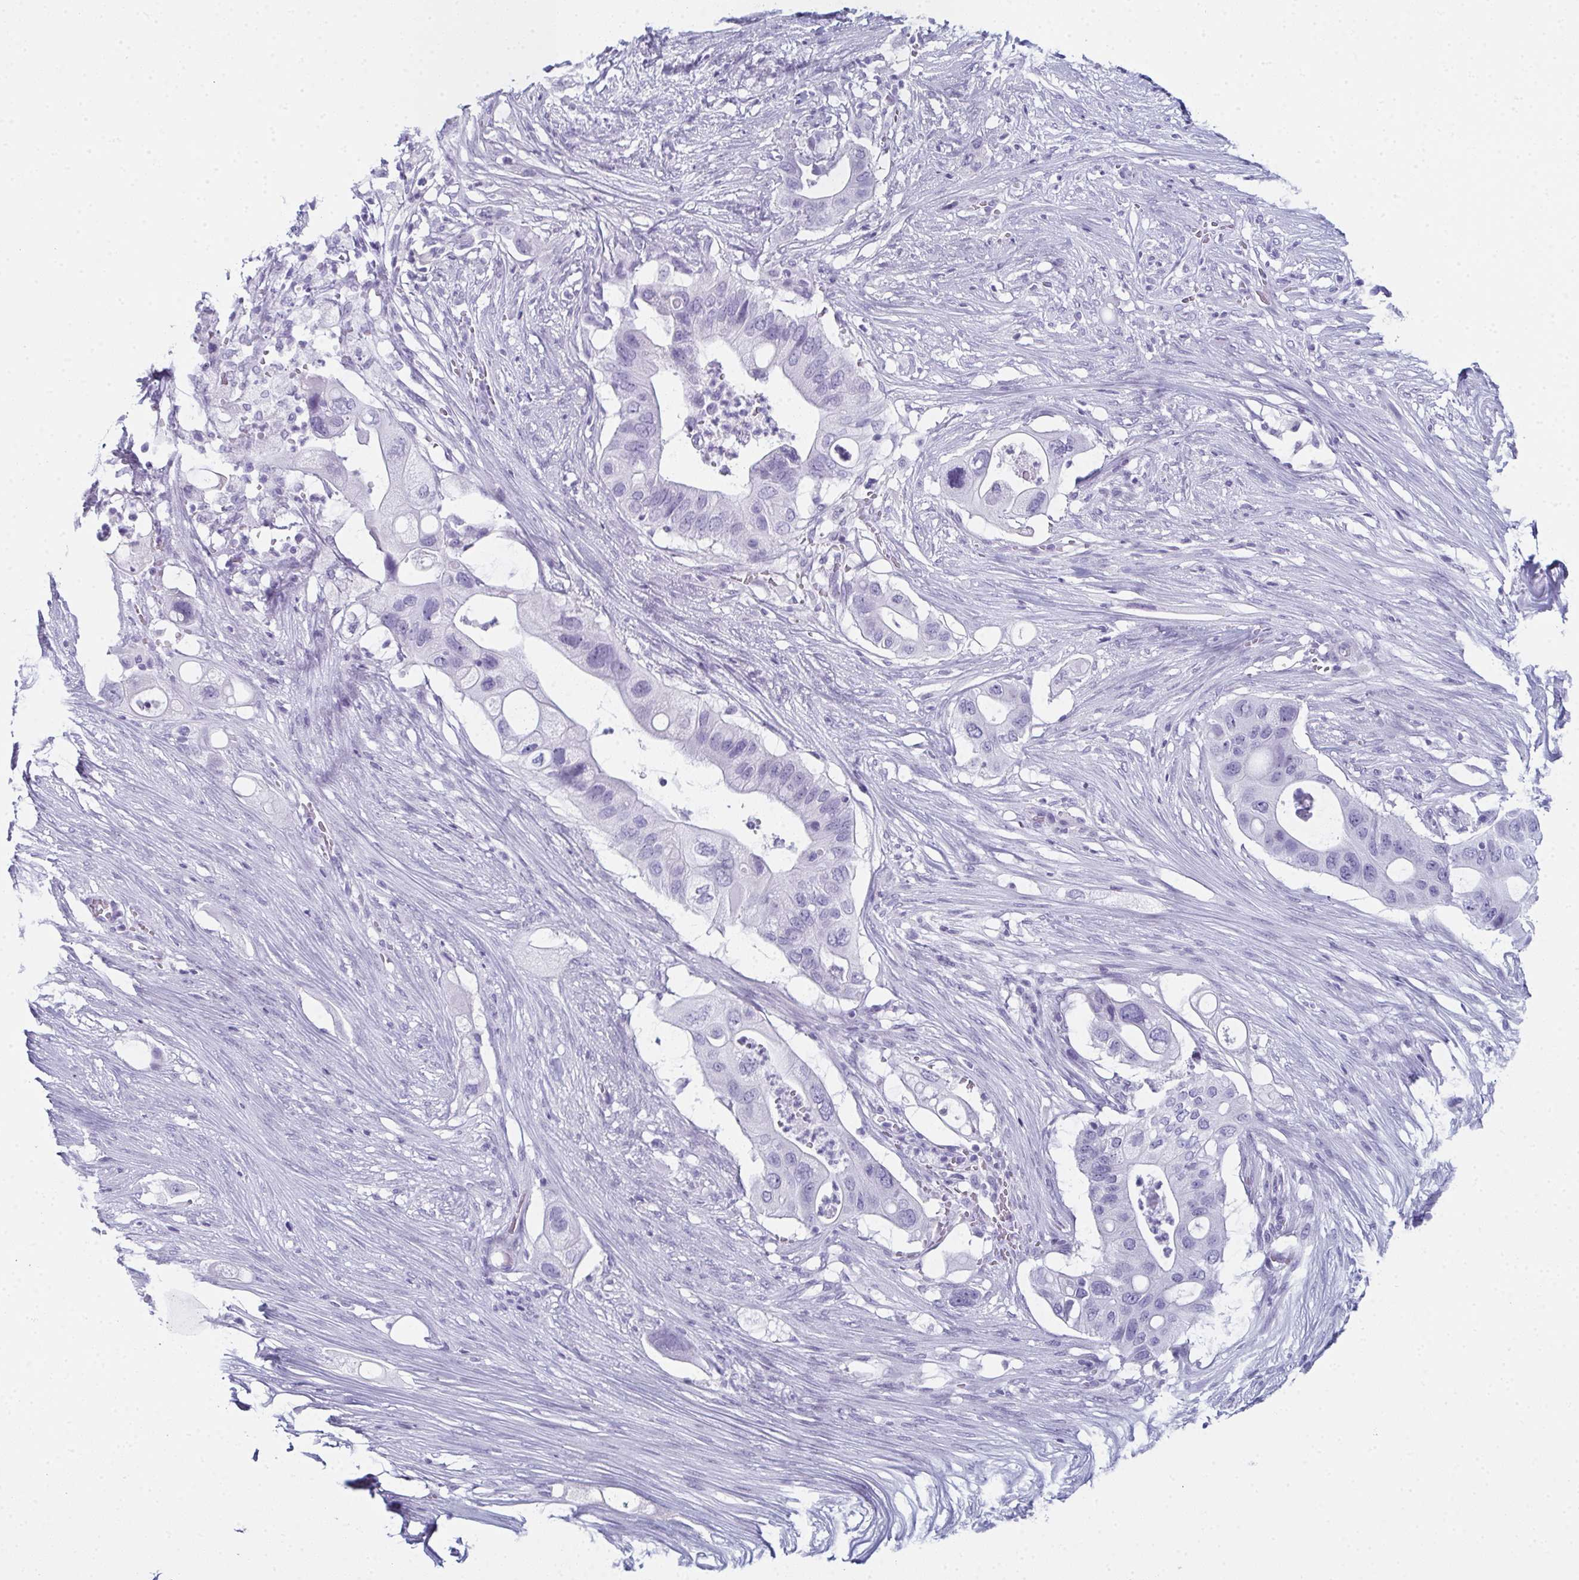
{"staining": {"intensity": "negative", "quantity": "none", "location": "none"}, "tissue": "pancreatic cancer", "cell_type": "Tumor cells", "image_type": "cancer", "snomed": [{"axis": "morphology", "description": "Adenocarcinoma, NOS"}, {"axis": "topography", "description": "Pancreas"}], "caption": "Immunohistochemistry (IHC) of pancreatic cancer shows no staining in tumor cells.", "gene": "ENKUR", "patient": {"sex": "female", "age": 72}}